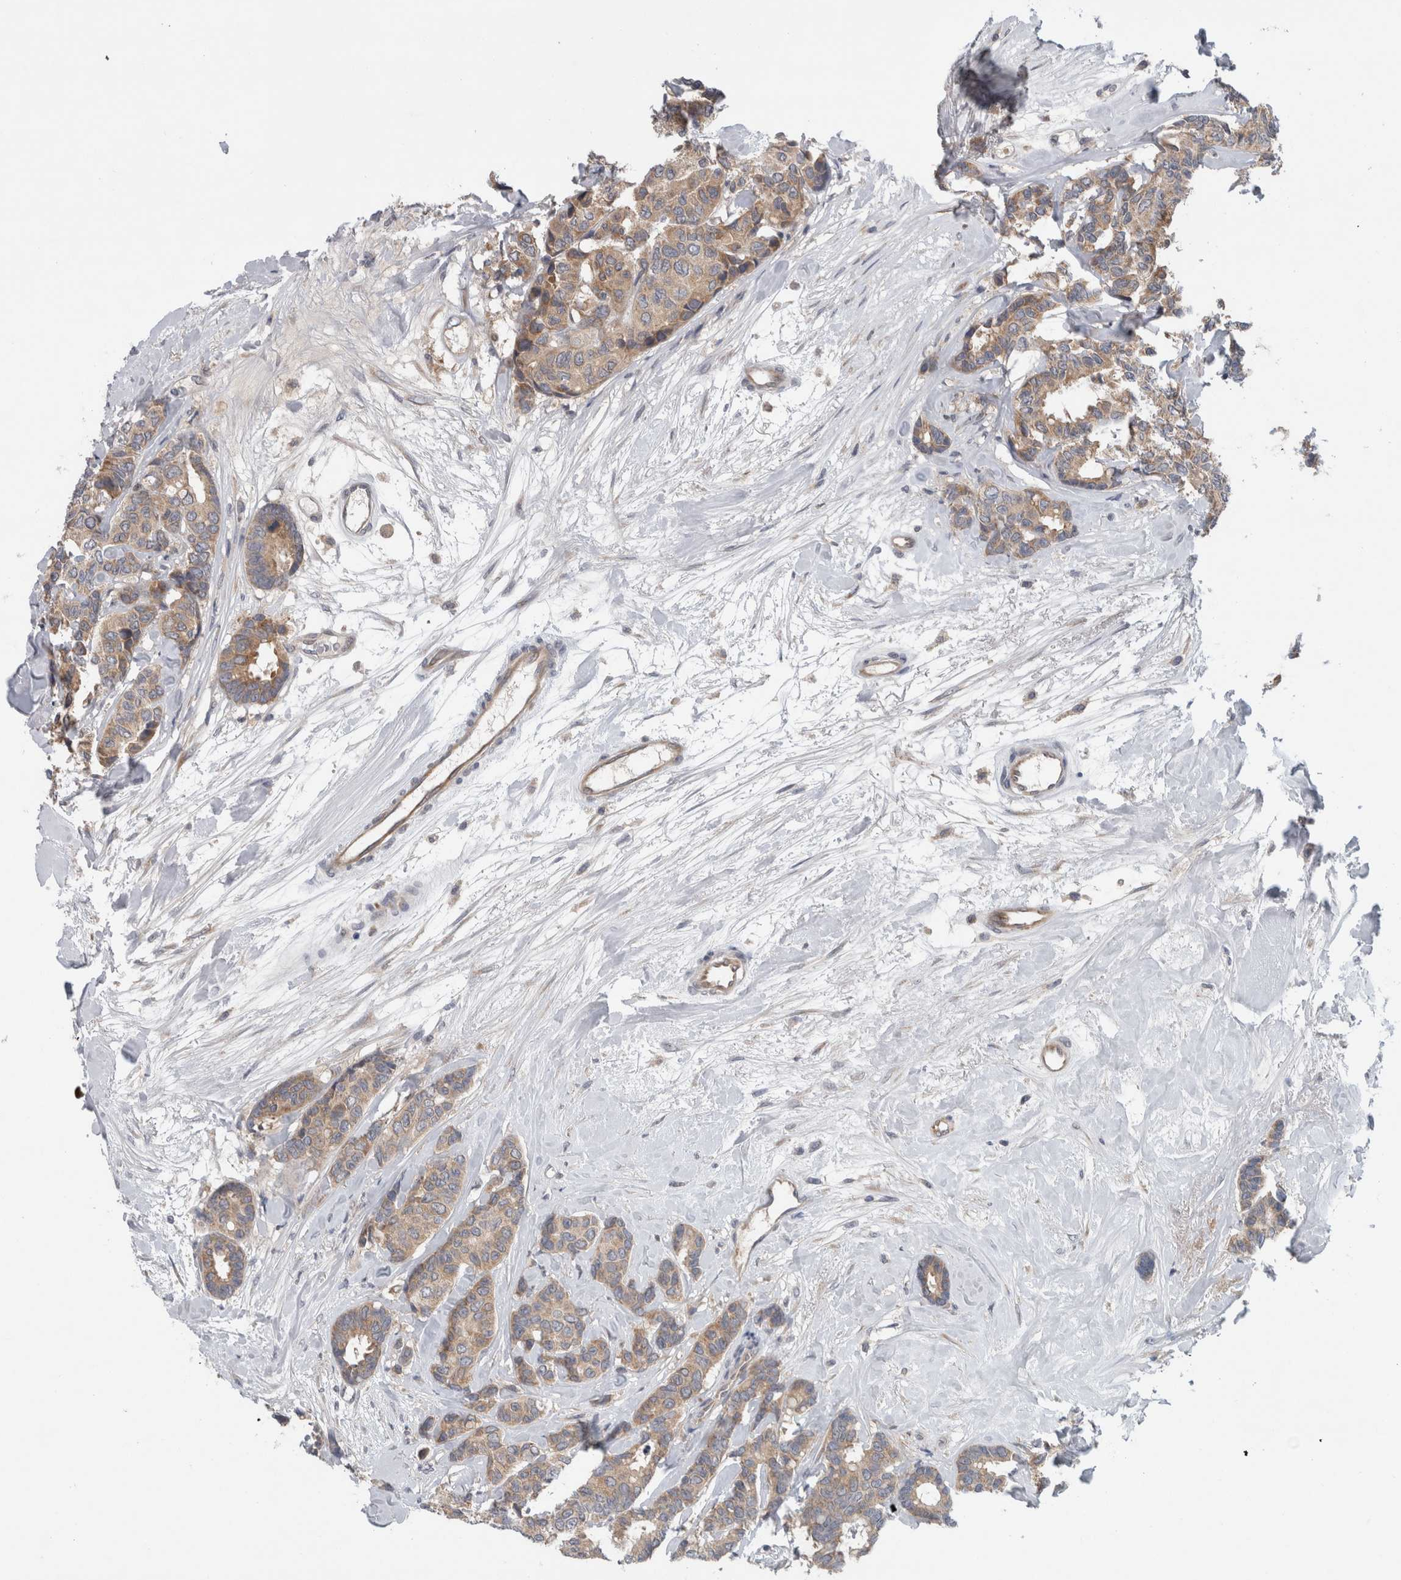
{"staining": {"intensity": "weak", "quantity": ">75%", "location": "cytoplasmic/membranous"}, "tissue": "breast cancer", "cell_type": "Tumor cells", "image_type": "cancer", "snomed": [{"axis": "morphology", "description": "Duct carcinoma"}, {"axis": "topography", "description": "Breast"}], "caption": "The photomicrograph reveals staining of intraductal carcinoma (breast), revealing weak cytoplasmic/membranous protein expression (brown color) within tumor cells. (brown staining indicates protein expression, while blue staining denotes nuclei).", "gene": "PDCD2", "patient": {"sex": "female", "age": 87}}